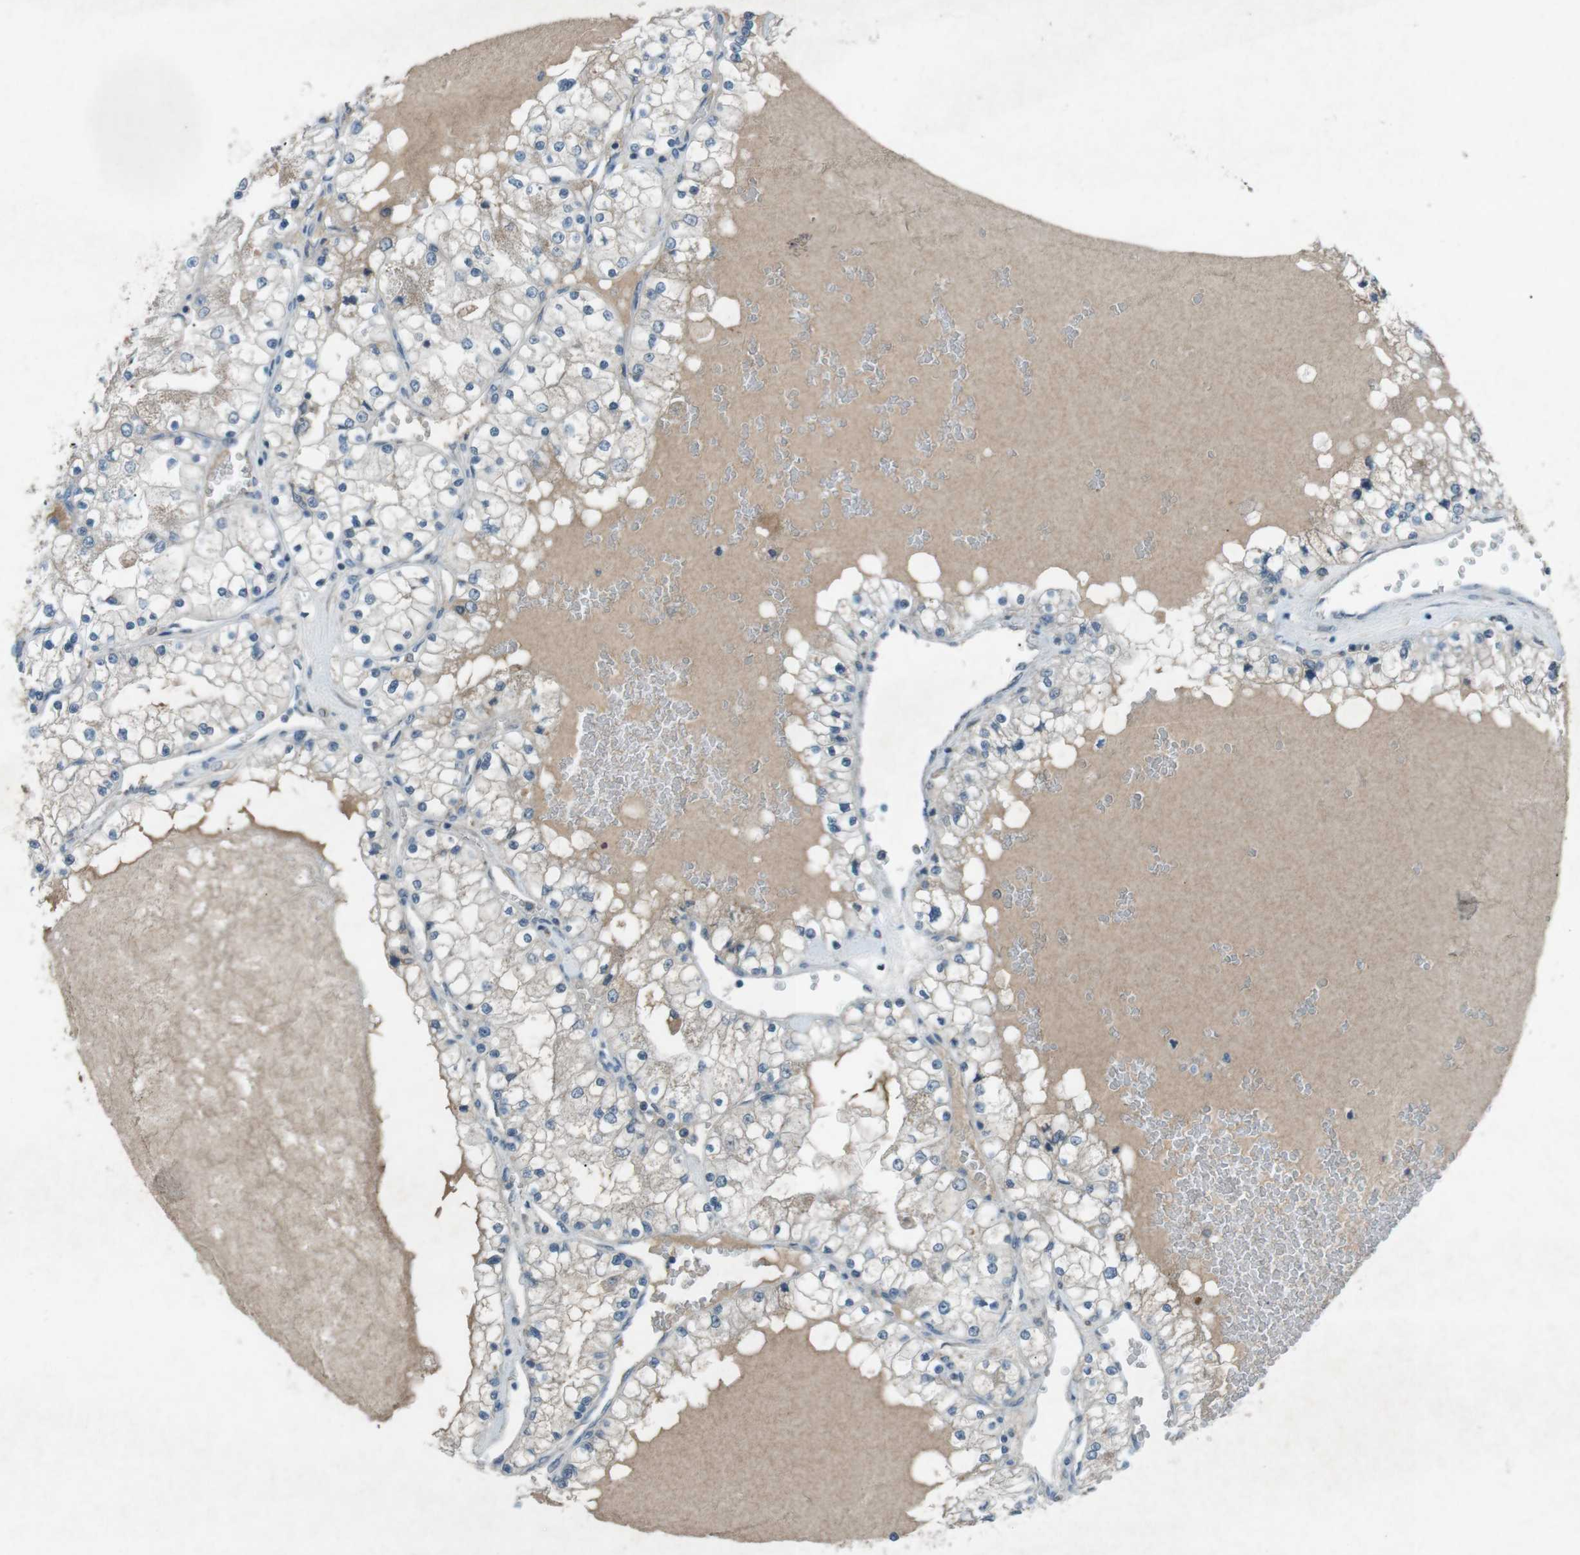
{"staining": {"intensity": "weak", "quantity": "<25%", "location": "cytoplasmic/membranous"}, "tissue": "renal cancer", "cell_type": "Tumor cells", "image_type": "cancer", "snomed": [{"axis": "morphology", "description": "Adenocarcinoma, NOS"}, {"axis": "topography", "description": "Kidney"}], "caption": "This is an IHC photomicrograph of renal cancer. There is no expression in tumor cells.", "gene": "FCRLA", "patient": {"sex": "male", "age": 68}}